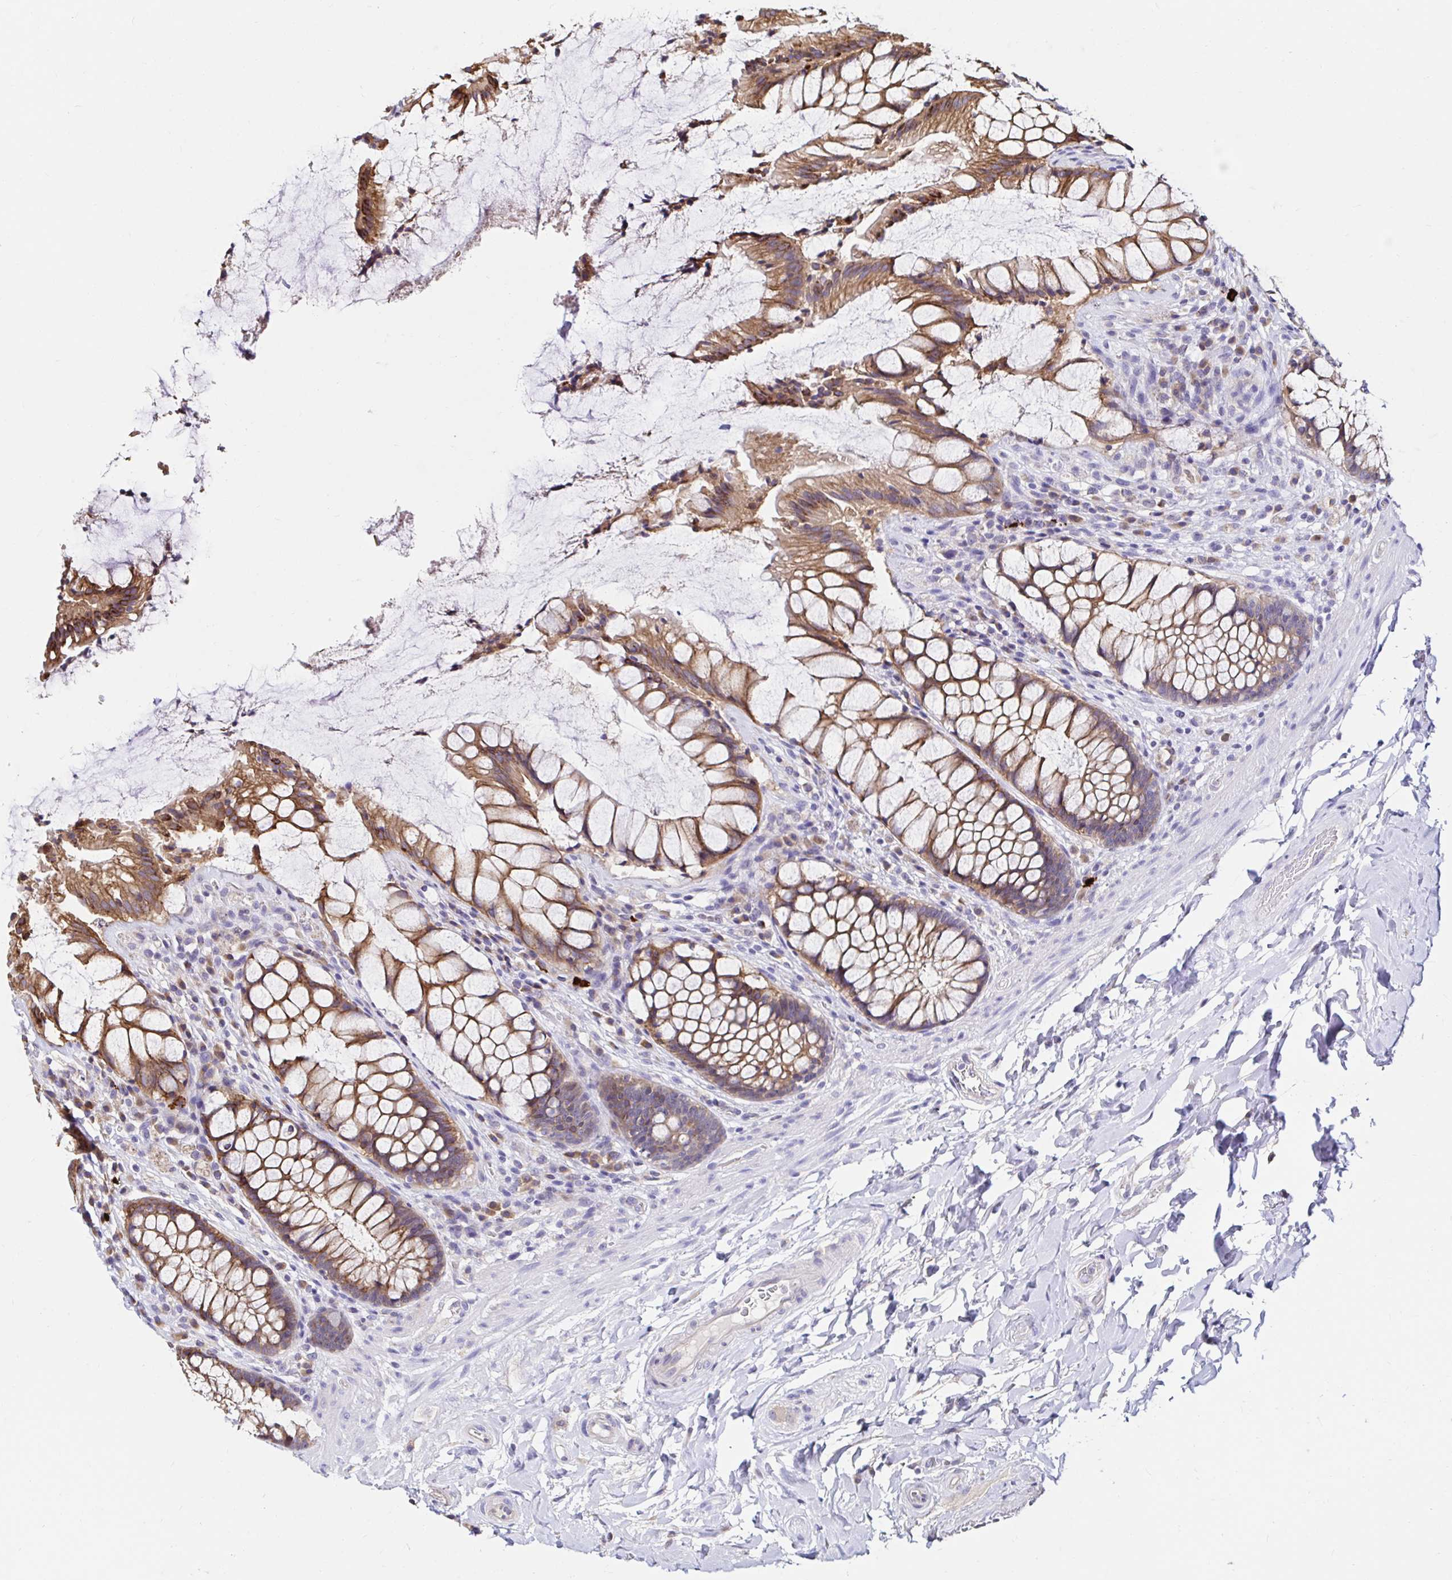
{"staining": {"intensity": "moderate", "quantity": ">75%", "location": "cytoplasmic/membranous"}, "tissue": "rectum", "cell_type": "Glandular cells", "image_type": "normal", "snomed": [{"axis": "morphology", "description": "Normal tissue, NOS"}, {"axis": "topography", "description": "Rectum"}], "caption": "Immunohistochemistry photomicrograph of benign rectum: rectum stained using immunohistochemistry demonstrates medium levels of moderate protein expression localized specifically in the cytoplasmic/membranous of glandular cells, appearing as a cytoplasmic/membranous brown color.", "gene": "VSIG2", "patient": {"sex": "female", "age": 58}}